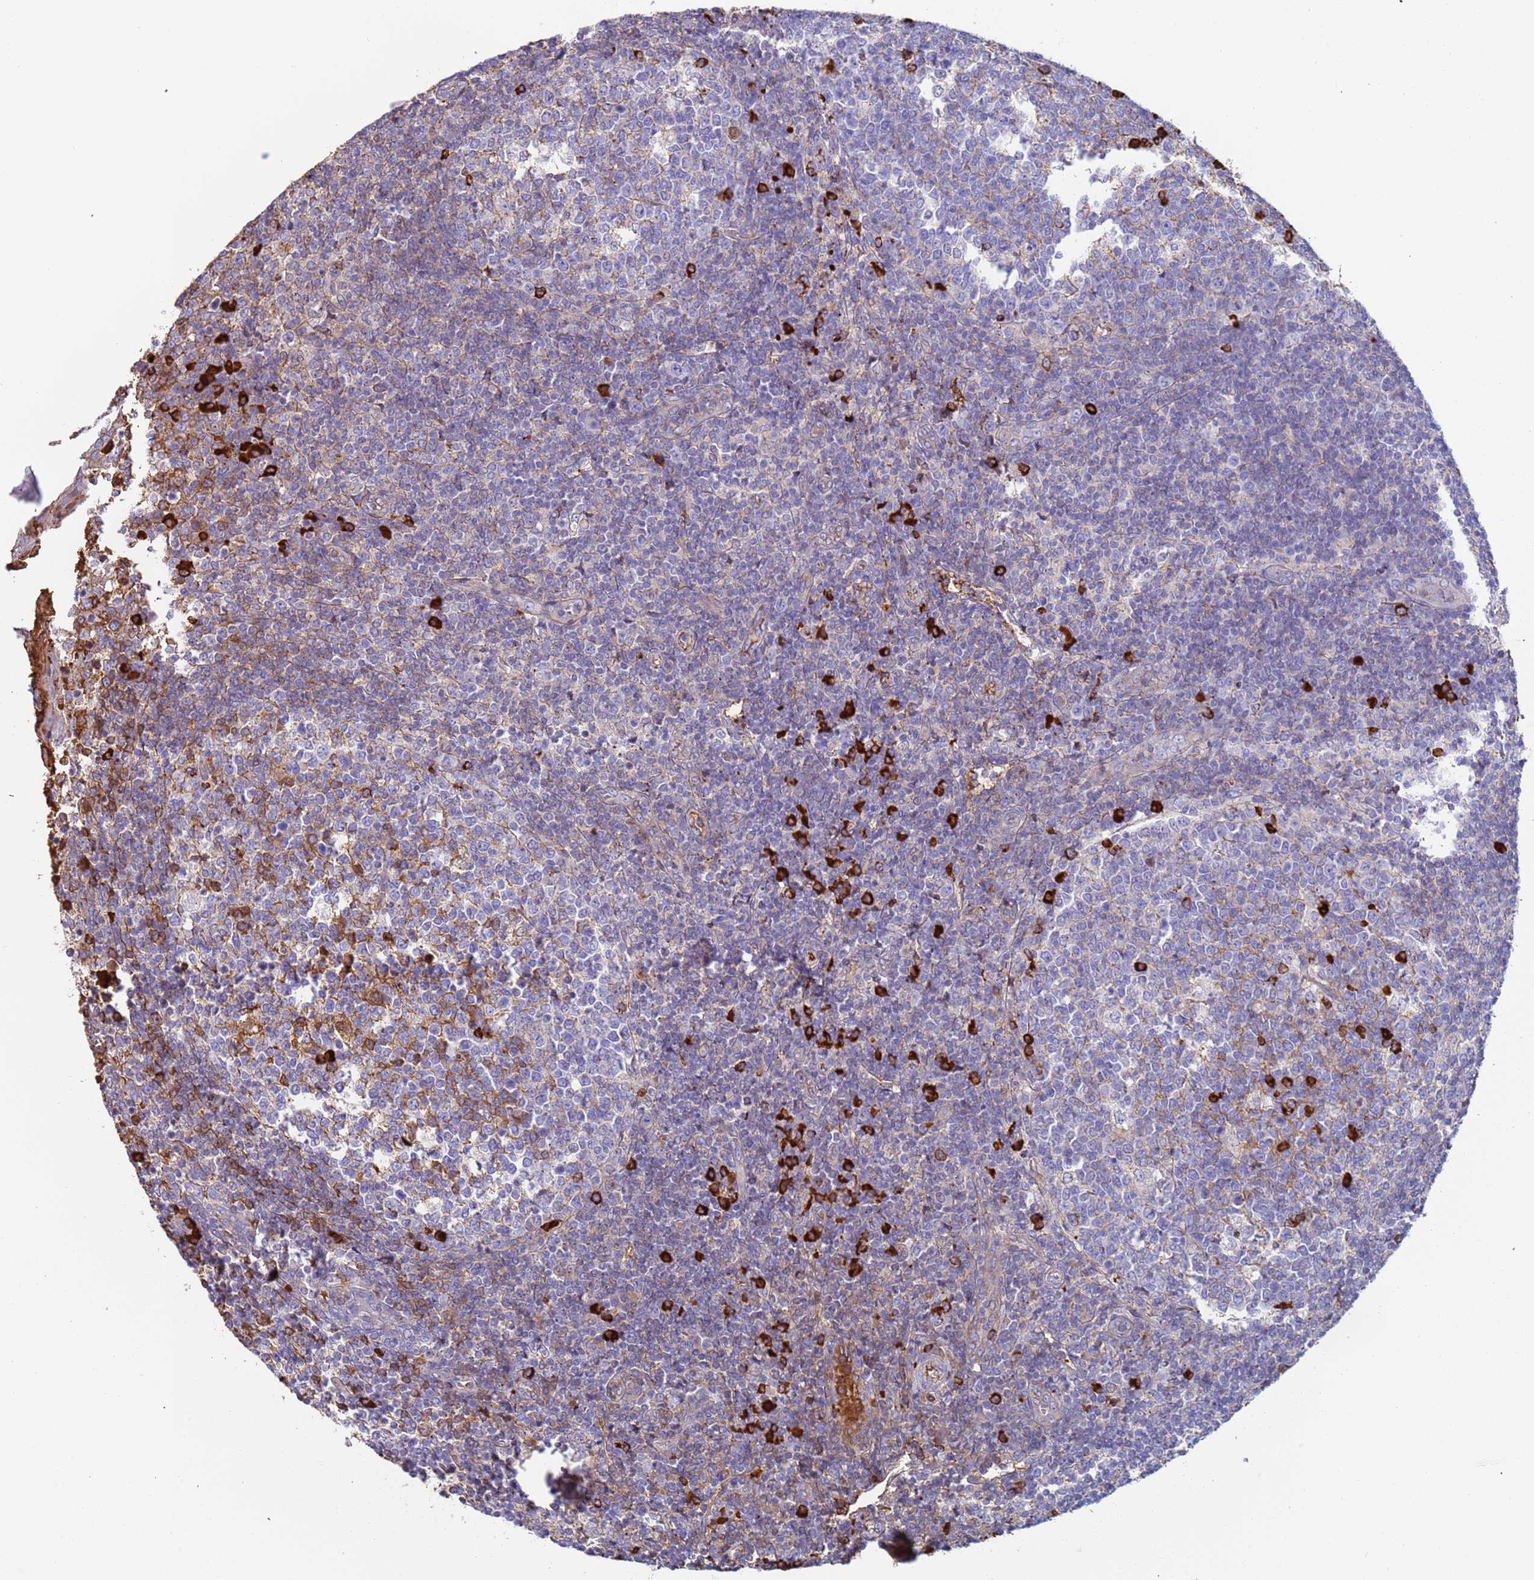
{"staining": {"intensity": "moderate", "quantity": "<25%", "location": "cytoplasmic/membranous"}, "tissue": "tonsil", "cell_type": "Germinal center cells", "image_type": "normal", "snomed": [{"axis": "morphology", "description": "Normal tissue, NOS"}, {"axis": "topography", "description": "Tonsil"}], "caption": "Tonsil stained with immunohistochemistry reveals moderate cytoplasmic/membranous positivity in approximately <25% of germinal center cells.", "gene": "CYSLTR2", "patient": {"sex": "female", "age": 19}}